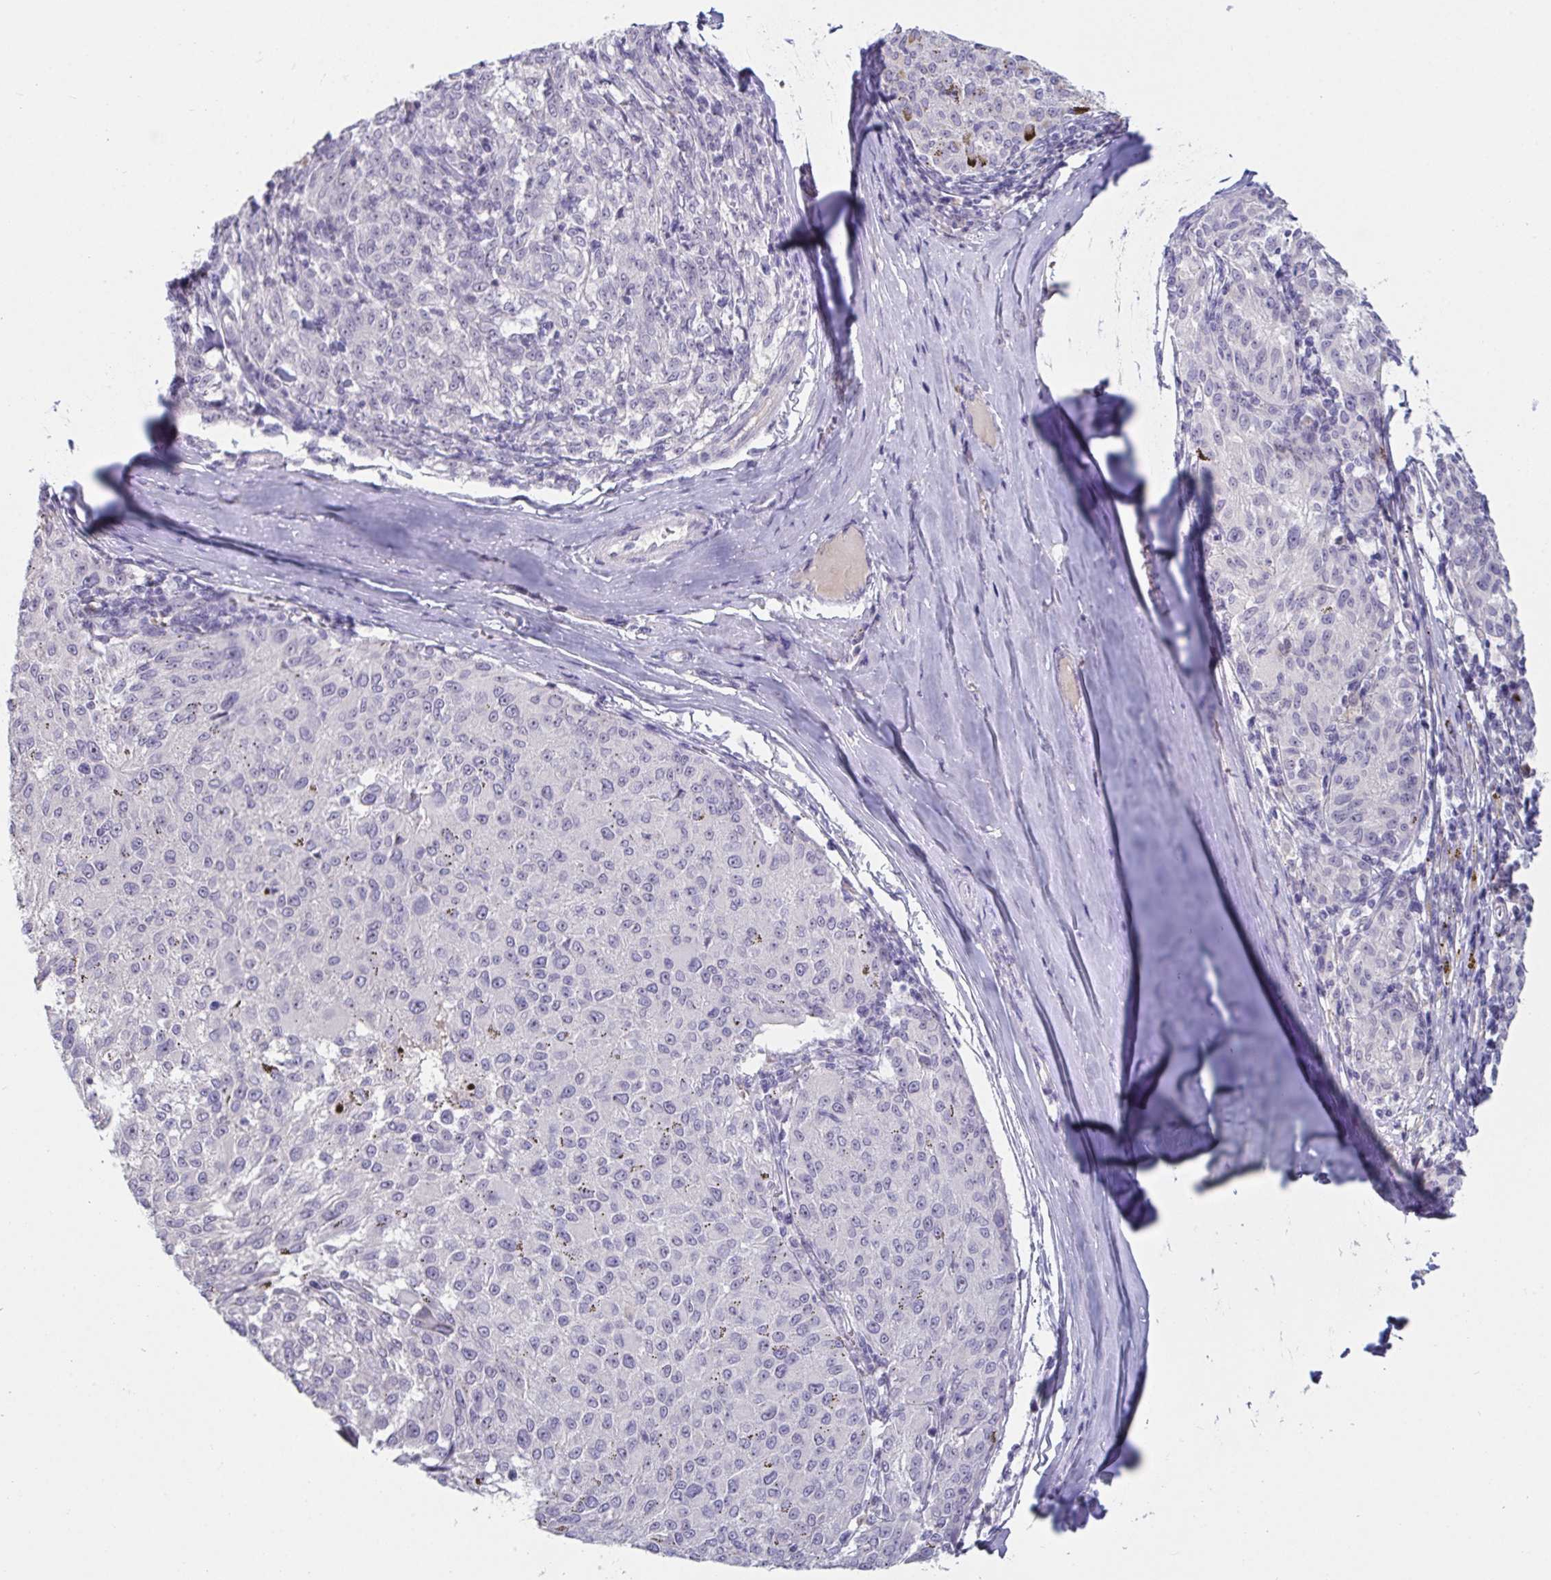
{"staining": {"intensity": "negative", "quantity": "none", "location": "none"}, "tissue": "melanoma", "cell_type": "Tumor cells", "image_type": "cancer", "snomed": [{"axis": "morphology", "description": "Malignant melanoma, NOS"}, {"axis": "topography", "description": "Skin"}], "caption": "The photomicrograph reveals no staining of tumor cells in malignant melanoma.", "gene": "MYC", "patient": {"sex": "female", "age": 72}}